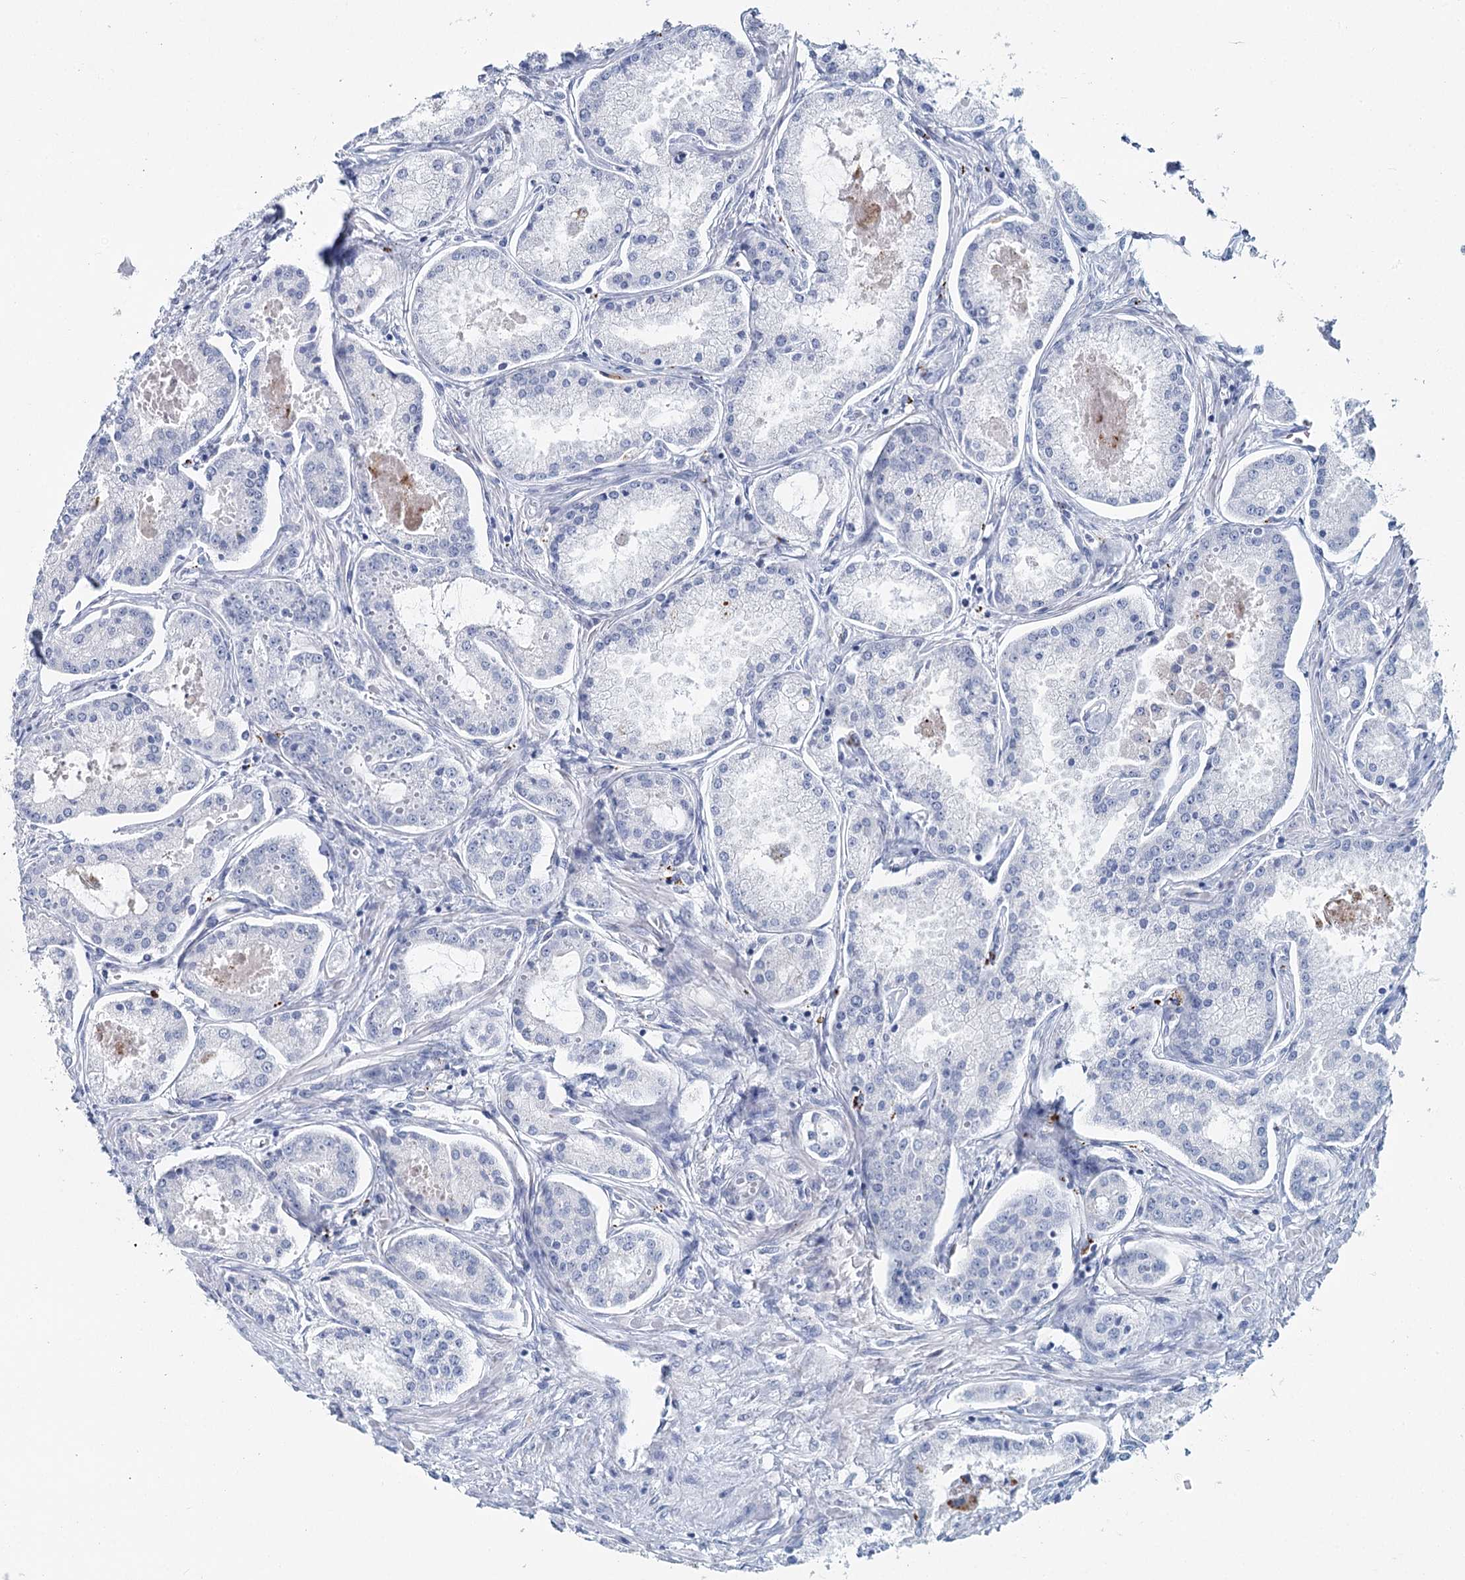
{"staining": {"intensity": "negative", "quantity": "none", "location": "none"}, "tissue": "prostate cancer", "cell_type": "Tumor cells", "image_type": "cancer", "snomed": [{"axis": "morphology", "description": "Adenocarcinoma, Low grade"}, {"axis": "topography", "description": "Prostate"}], "caption": "Immunohistochemistry (IHC) of adenocarcinoma (low-grade) (prostate) exhibits no expression in tumor cells. (Brightfield microscopy of DAB (3,3'-diaminobenzidine) immunohistochemistry (IHC) at high magnification).", "gene": "METTL7B", "patient": {"sex": "male", "age": 68}}